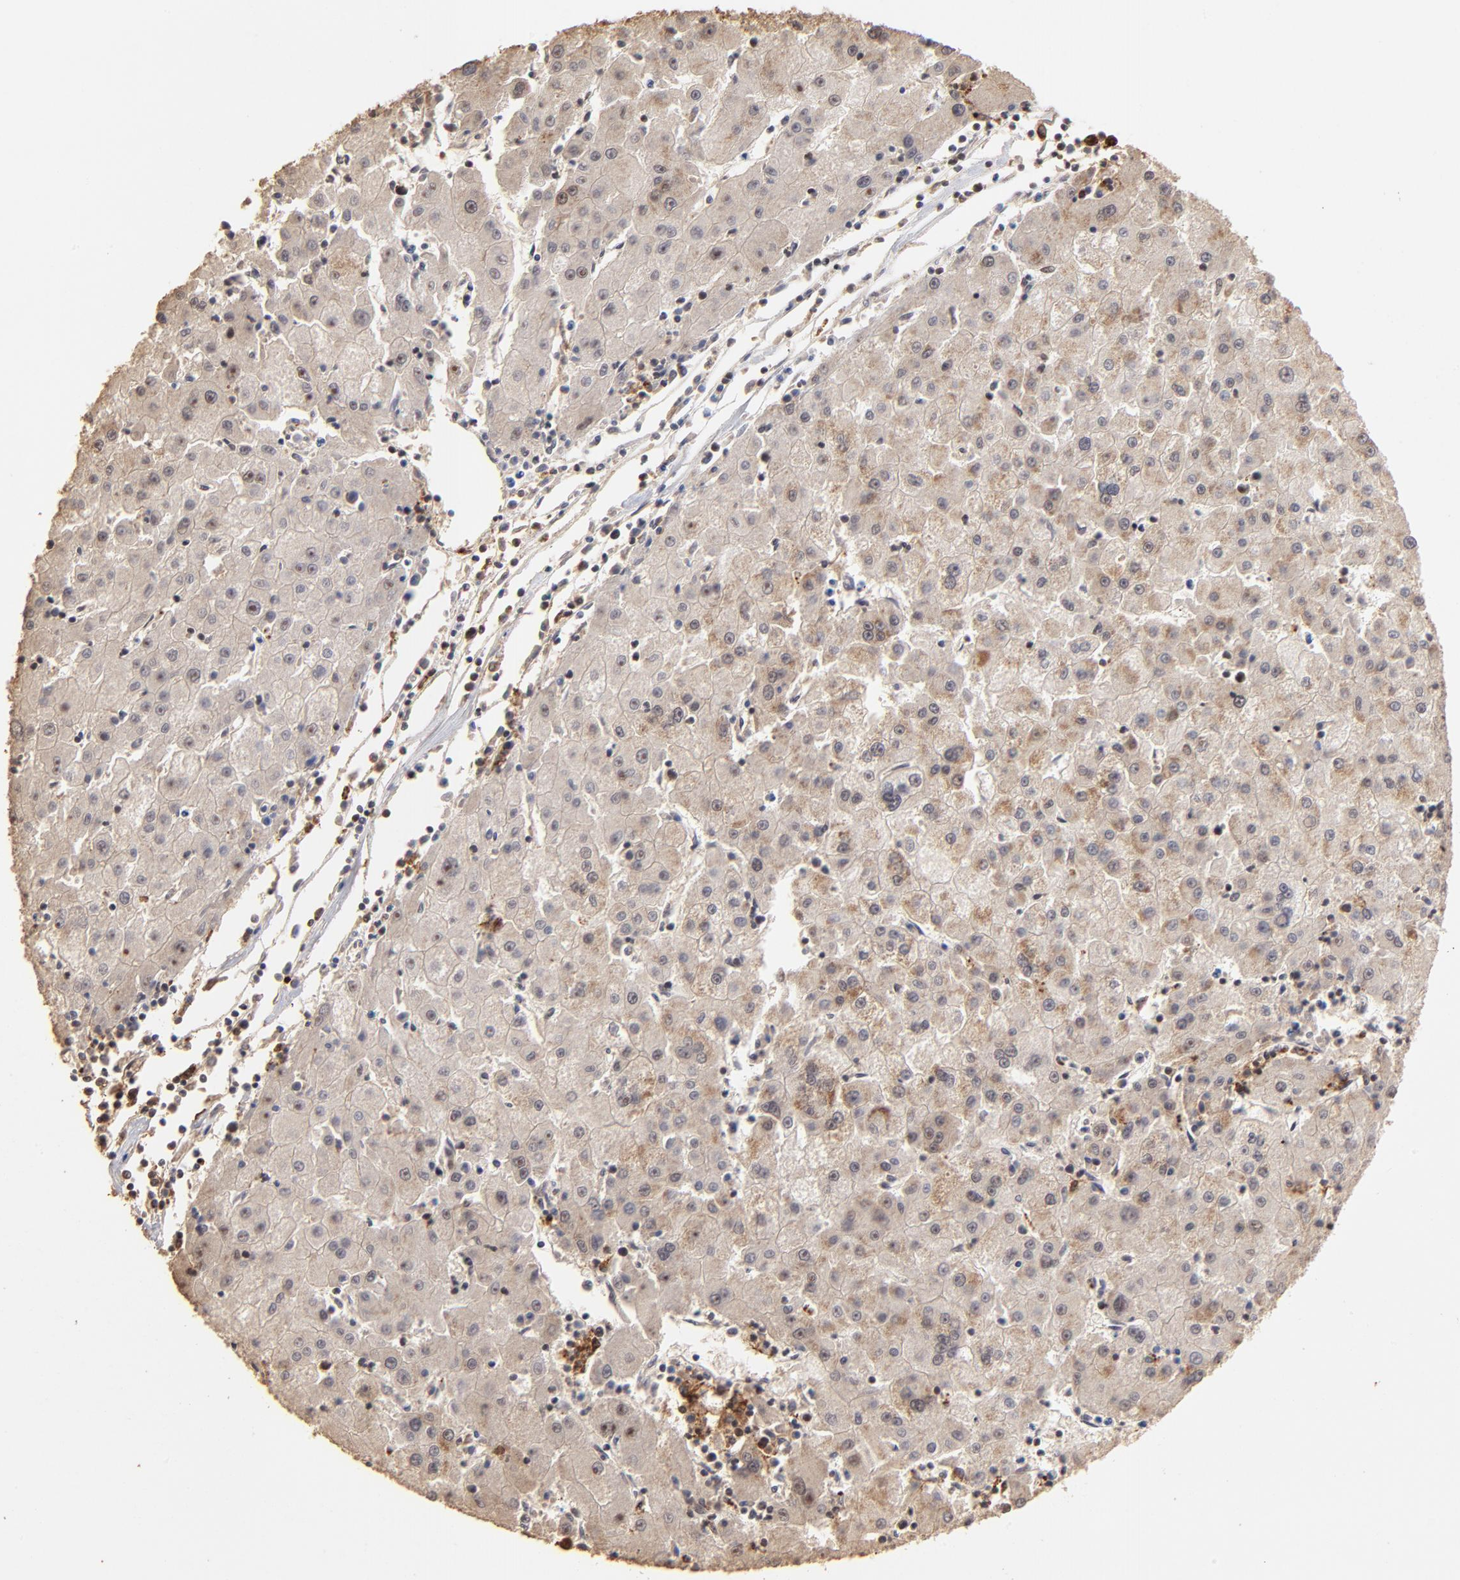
{"staining": {"intensity": "moderate", "quantity": ">75%", "location": "cytoplasmic/membranous"}, "tissue": "liver cancer", "cell_type": "Tumor cells", "image_type": "cancer", "snomed": [{"axis": "morphology", "description": "Carcinoma, Hepatocellular, NOS"}, {"axis": "topography", "description": "Liver"}], "caption": "Immunohistochemical staining of liver cancer (hepatocellular carcinoma) displays medium levels of moderate cytoplasmic/membranous staining in approximately >75% of tumor cells.", "gene": "ZNF146", "patient": {"sex": "male", "age": 72}}